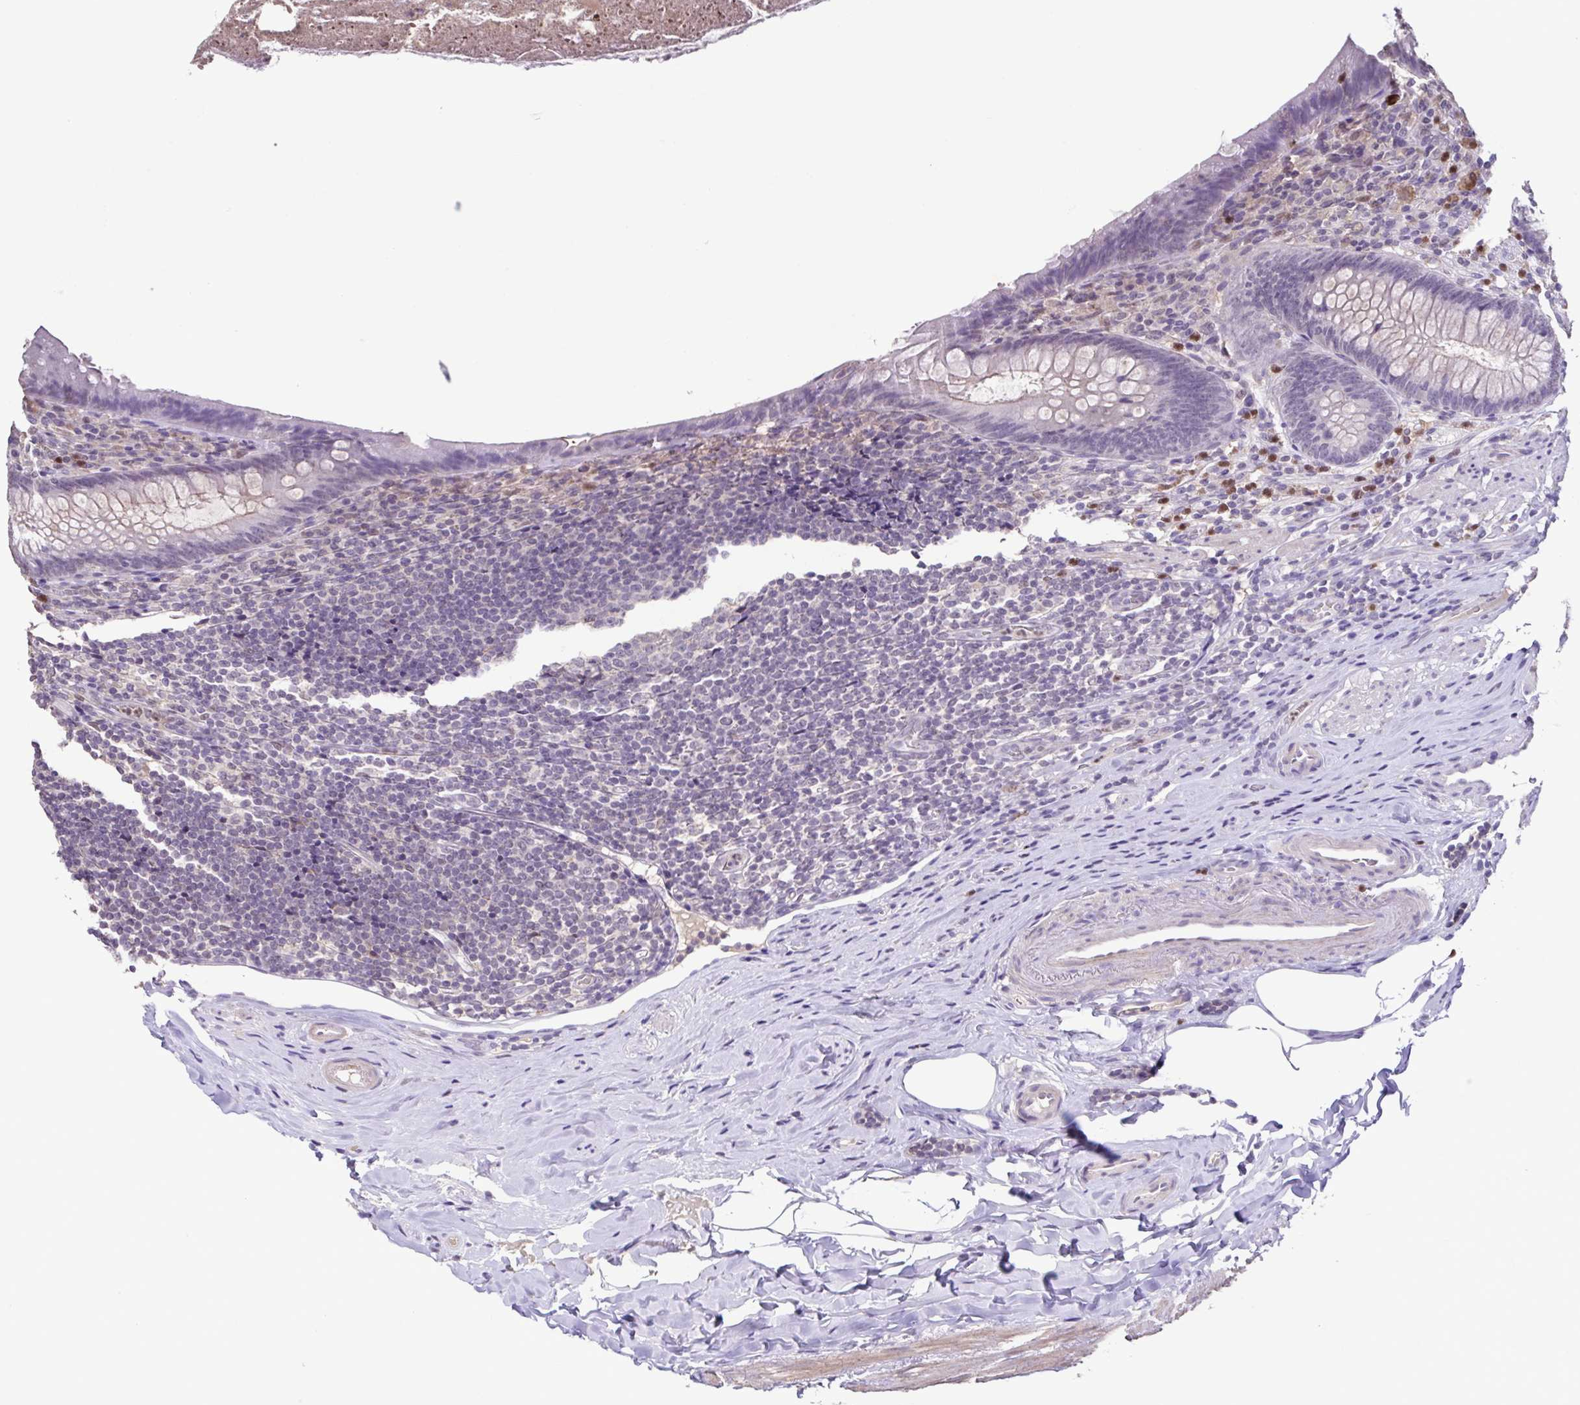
{"staining": {"intensity": "negative", "quantity": "none", "location": "none"}, "tissue": "appendix", "cell_type": "Glandular cells", "image_type": "normal", "snomed": [{"axis": "morphology", "description": "Normal tissue, NOS"}, {"axis": "topography", "description": "Appendix"}], "caption": "A micrograph of human appendix is negative for staining in glandular cells.", "gene": "ACTRT3", "patient": {"sex": "male", "age": 47}}